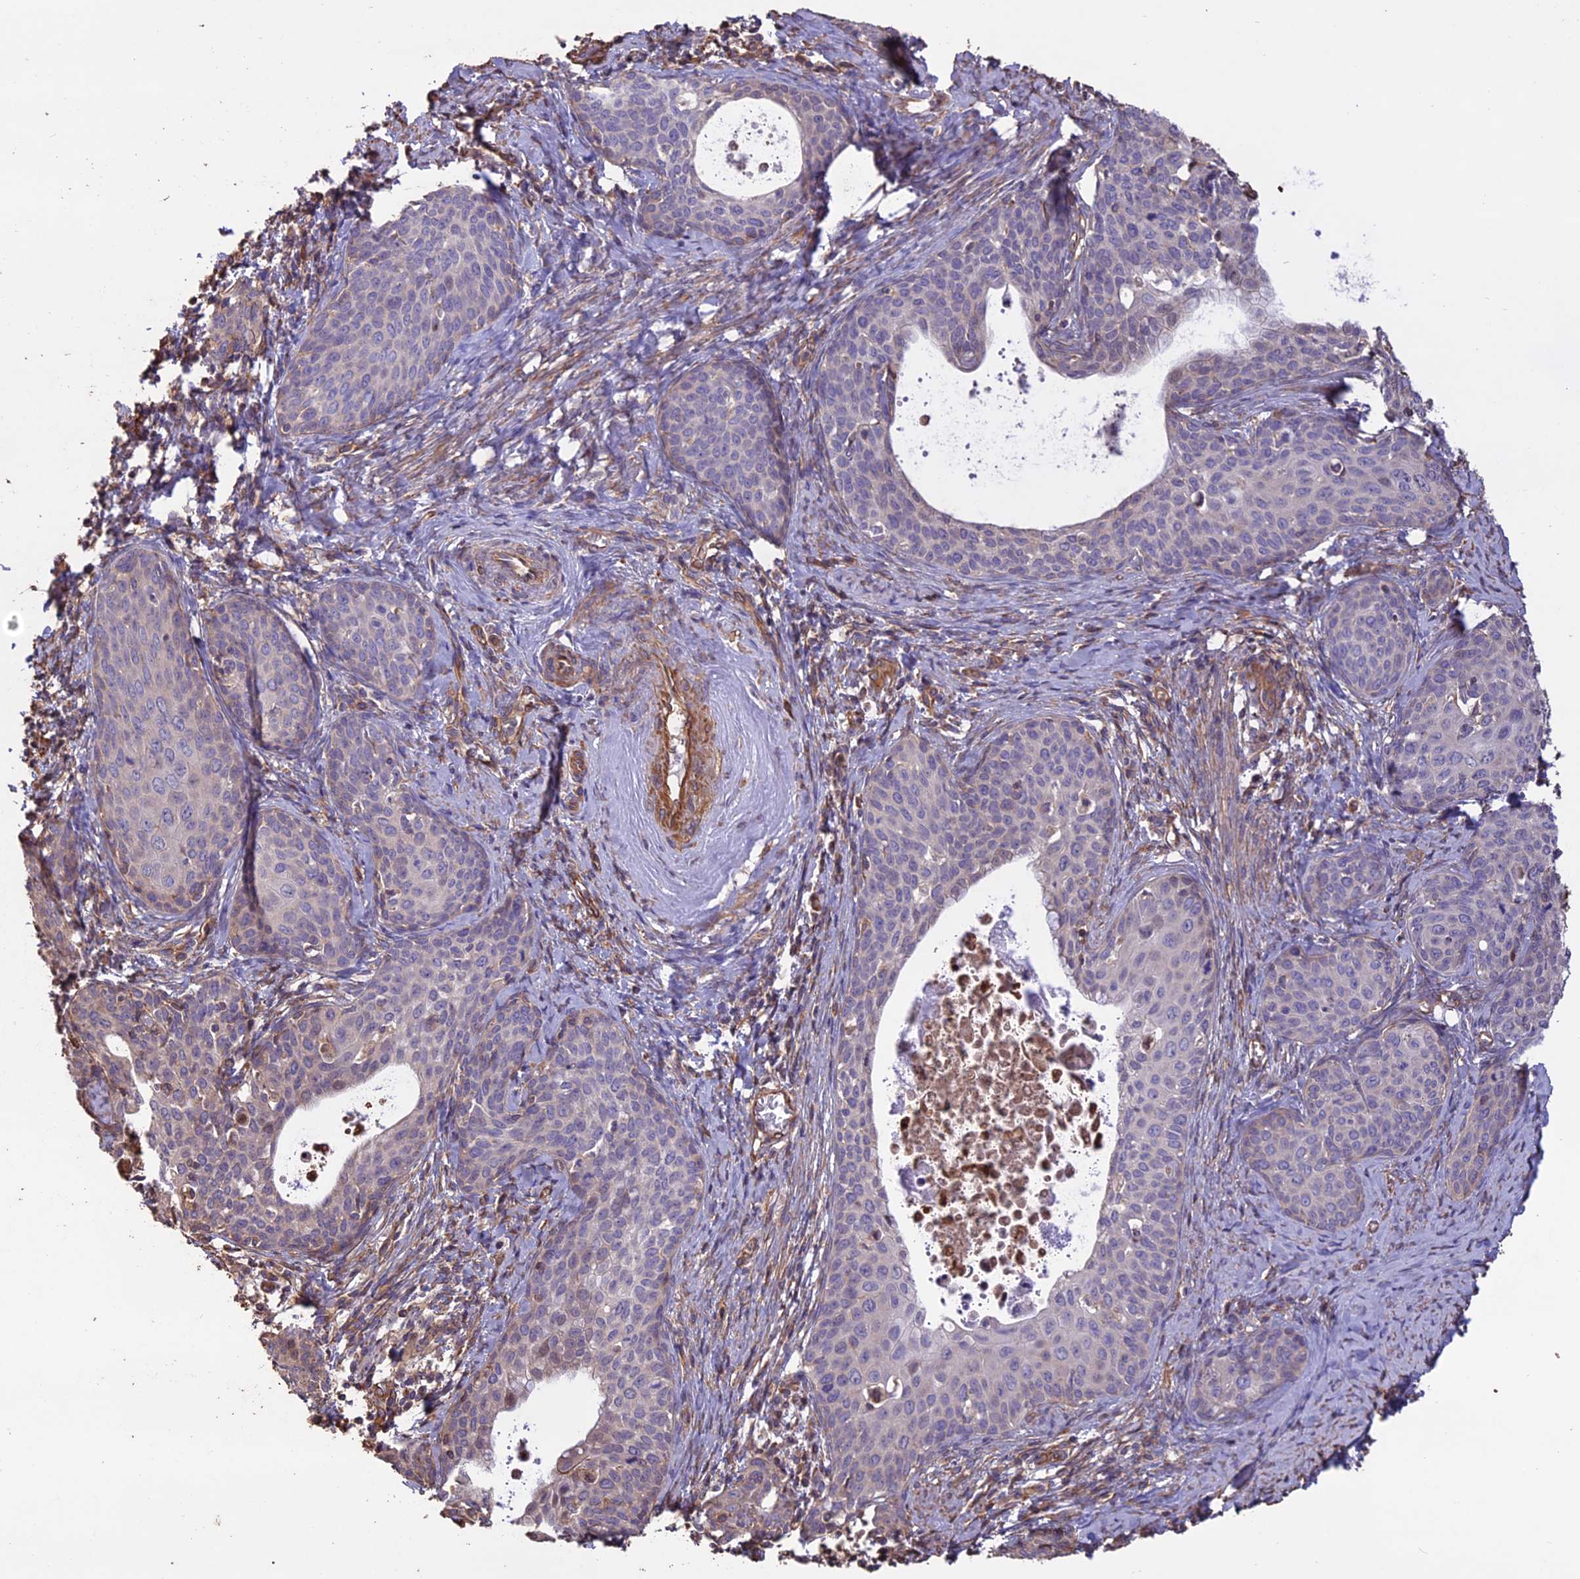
{"staining": {"intensity": "negative", "quantity": "none", "location": "none"}, "tissue": "cervical cancer", "cell_type": "Tumor cells", "image_type": "cancer", "snomed": [{"axis": "morphology", "description": "Squamous cell carcinoma, NOS"}, {"axis": "topography", "description": "Cervix"}], "caption": "Immunohistochemistry (IHC) of human cervical cancer demonstrates no expression in tumor cells. (DAB immunohistochemistry, high magnification).", "gene": "CCDC148", "patient": {"sex": "female", "age": 52}}